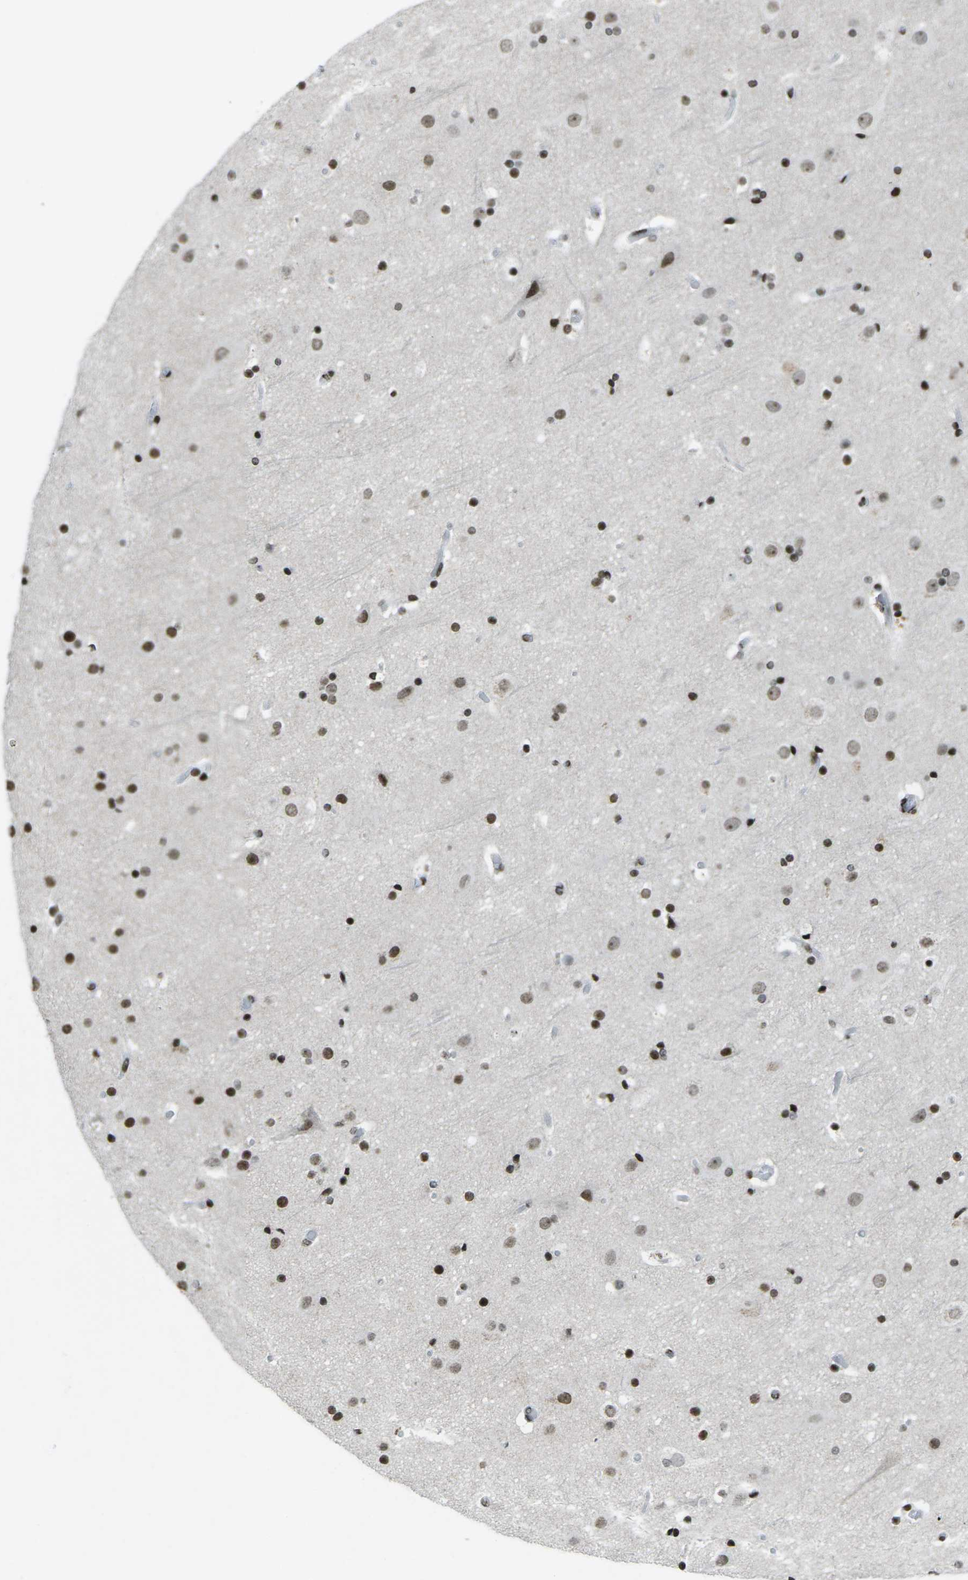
{"staining": {"intensity": "moderate", "quantity": ">75%", "location": "nuclear"}, "tissue": "cerebral cortex", "cell_type": "Endothelial cells", "image_type": "normal", "snomed": [{"axis": "morphology", "description": "Normal tissue, NOS"}, {"axis": "topography", "description": "Cerebral cortex"}], "caption": "The photomicrograph shows staining of benign cerebral cortex, revealing moderate nuclear protein expression (brown color) within endothelial cells.", "gene": "EME1", "patient": {"sex": "male", "age": 57}}